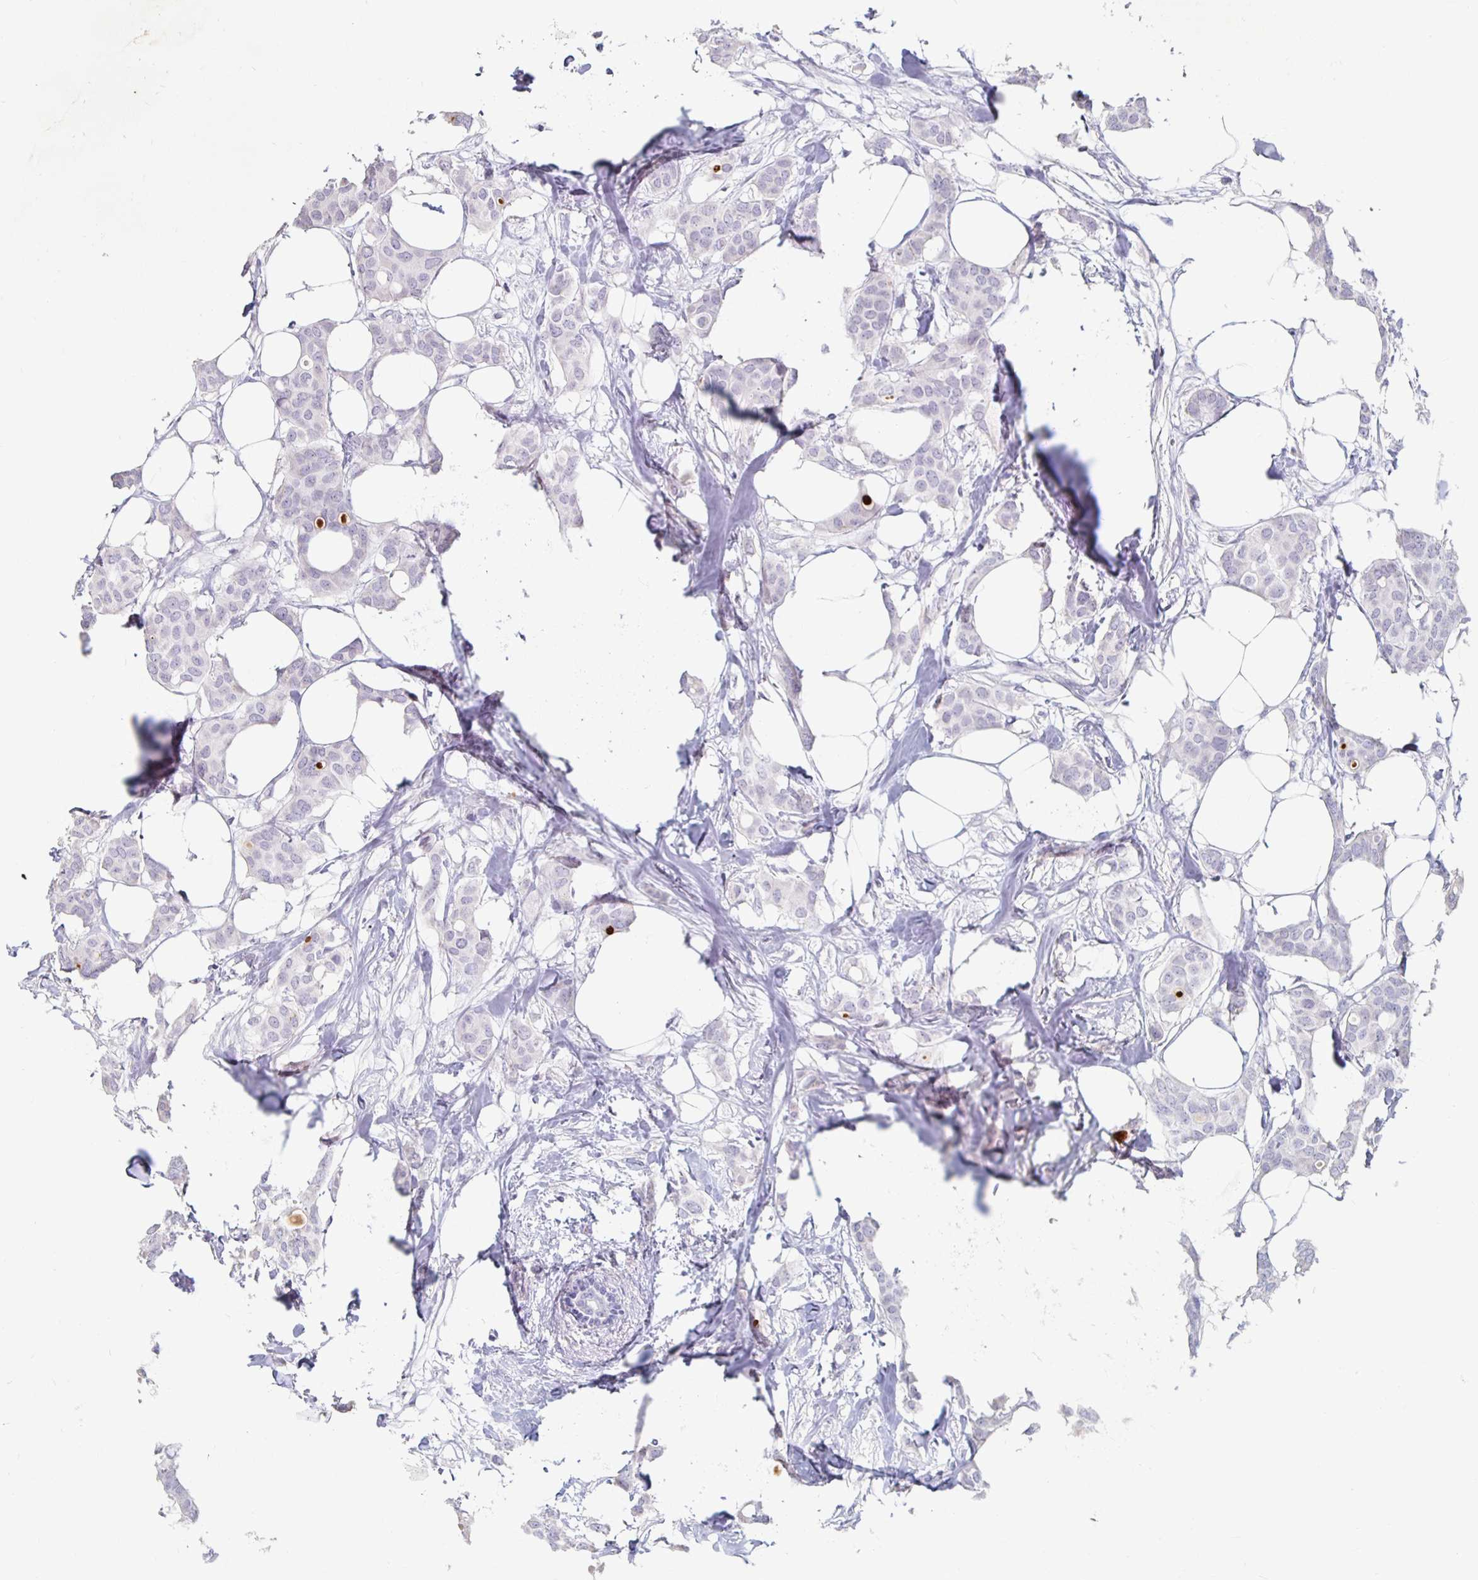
{"staining": {"intensity": "negative", "quantity": "none", "location": "none"}, "tissue": "breast cancer", "cell_type": "Tumor cells", "image_type": "cancer", "snomed": [{"axis": "morphology", "description": "Duct carcinoma"}, {"axis": "topography", "description": "Breast"}], "caption": "Image shows no significant protein positivity in tumor cells of breast cancer.", "gene": "KCNQ2", "patient": {"sex": "female", "age": 62}}